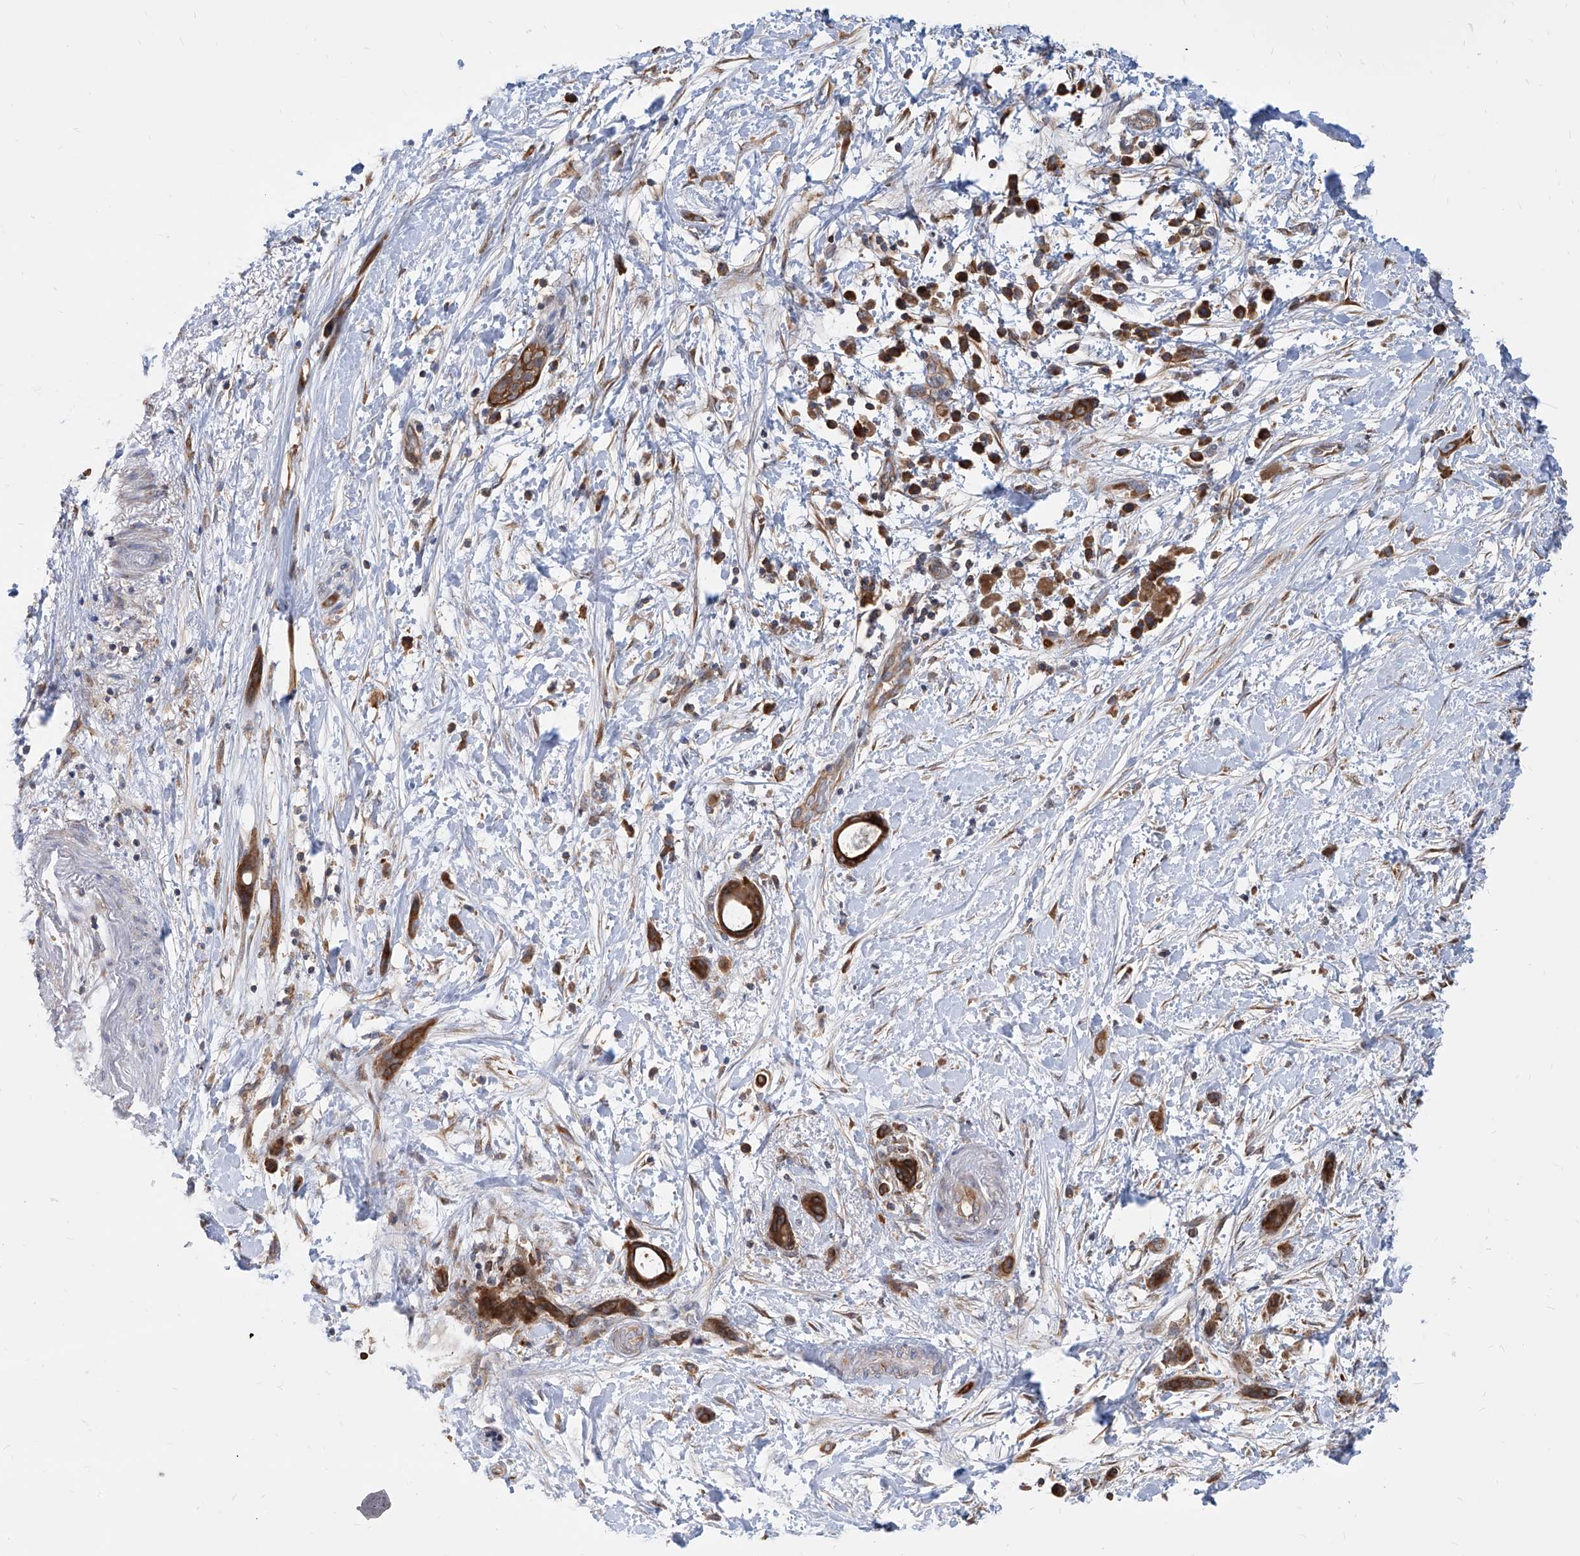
{"staining": {"intensity": "strong", "quantity": ">75%", "location": "cytoplasmic/membranous"}, "tissue": "pancreatic cancer", "cell_type": "Tumor cells", "image_type": "cancer", "snomed": [{"axis": "morphology", "description": "Normal tissue, NOS"}, {"axis": "morphology", "description": "Adenocarcinoma, NOS"}, {"axis": "topography", "description": "Pancreas"}, {"axis": "topography", "description": "Peripheral nerve tissue"}], "caption": "The immunohistochemical stain shows strong cytoplasmic/membranous positivity in tumor cells of pancreatic cancer (adenocarcinoma) tissue.", "gene": "FAM83B", "patient": {"sex": "female", "age": 63}}